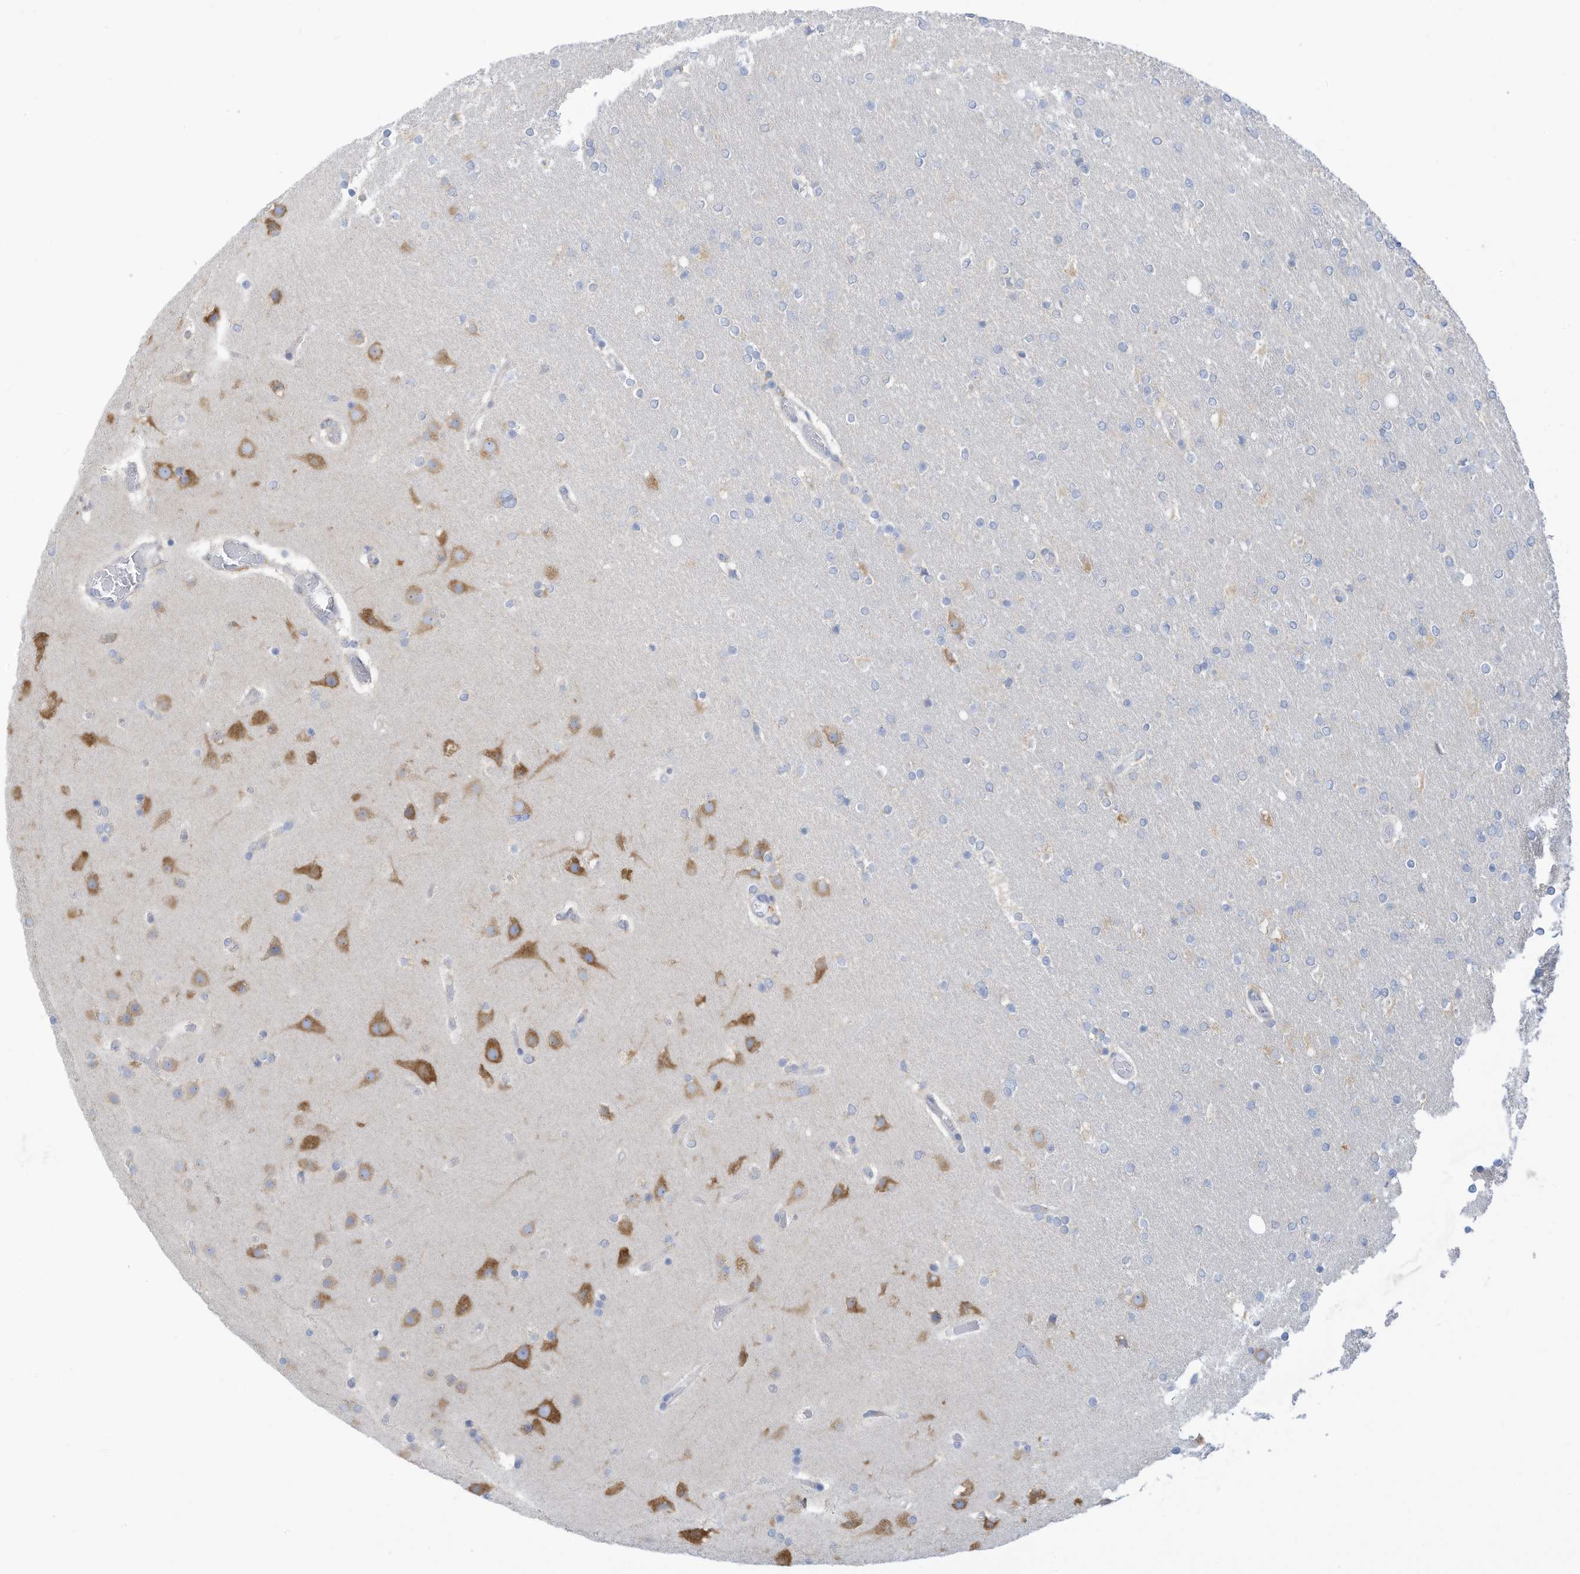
{"staining": {"intensity": "negative", "quantity": "none", "location": "none"}, "tissue": "glioma", "cell_type": "Tumor cells", "image_type": "cancer", "snomed": [{"axis": "morphology", "description": "Glioma, malignant, High grade"}, {"axis": "topography", "description": "Cerebral cortex"}], "caption": "Micrograph shows no significant protein expression in tumor cells of malignant glioma (high-grade).", "gene": "TRMT2B", "patient": {"sex": "female", "age": 36}}